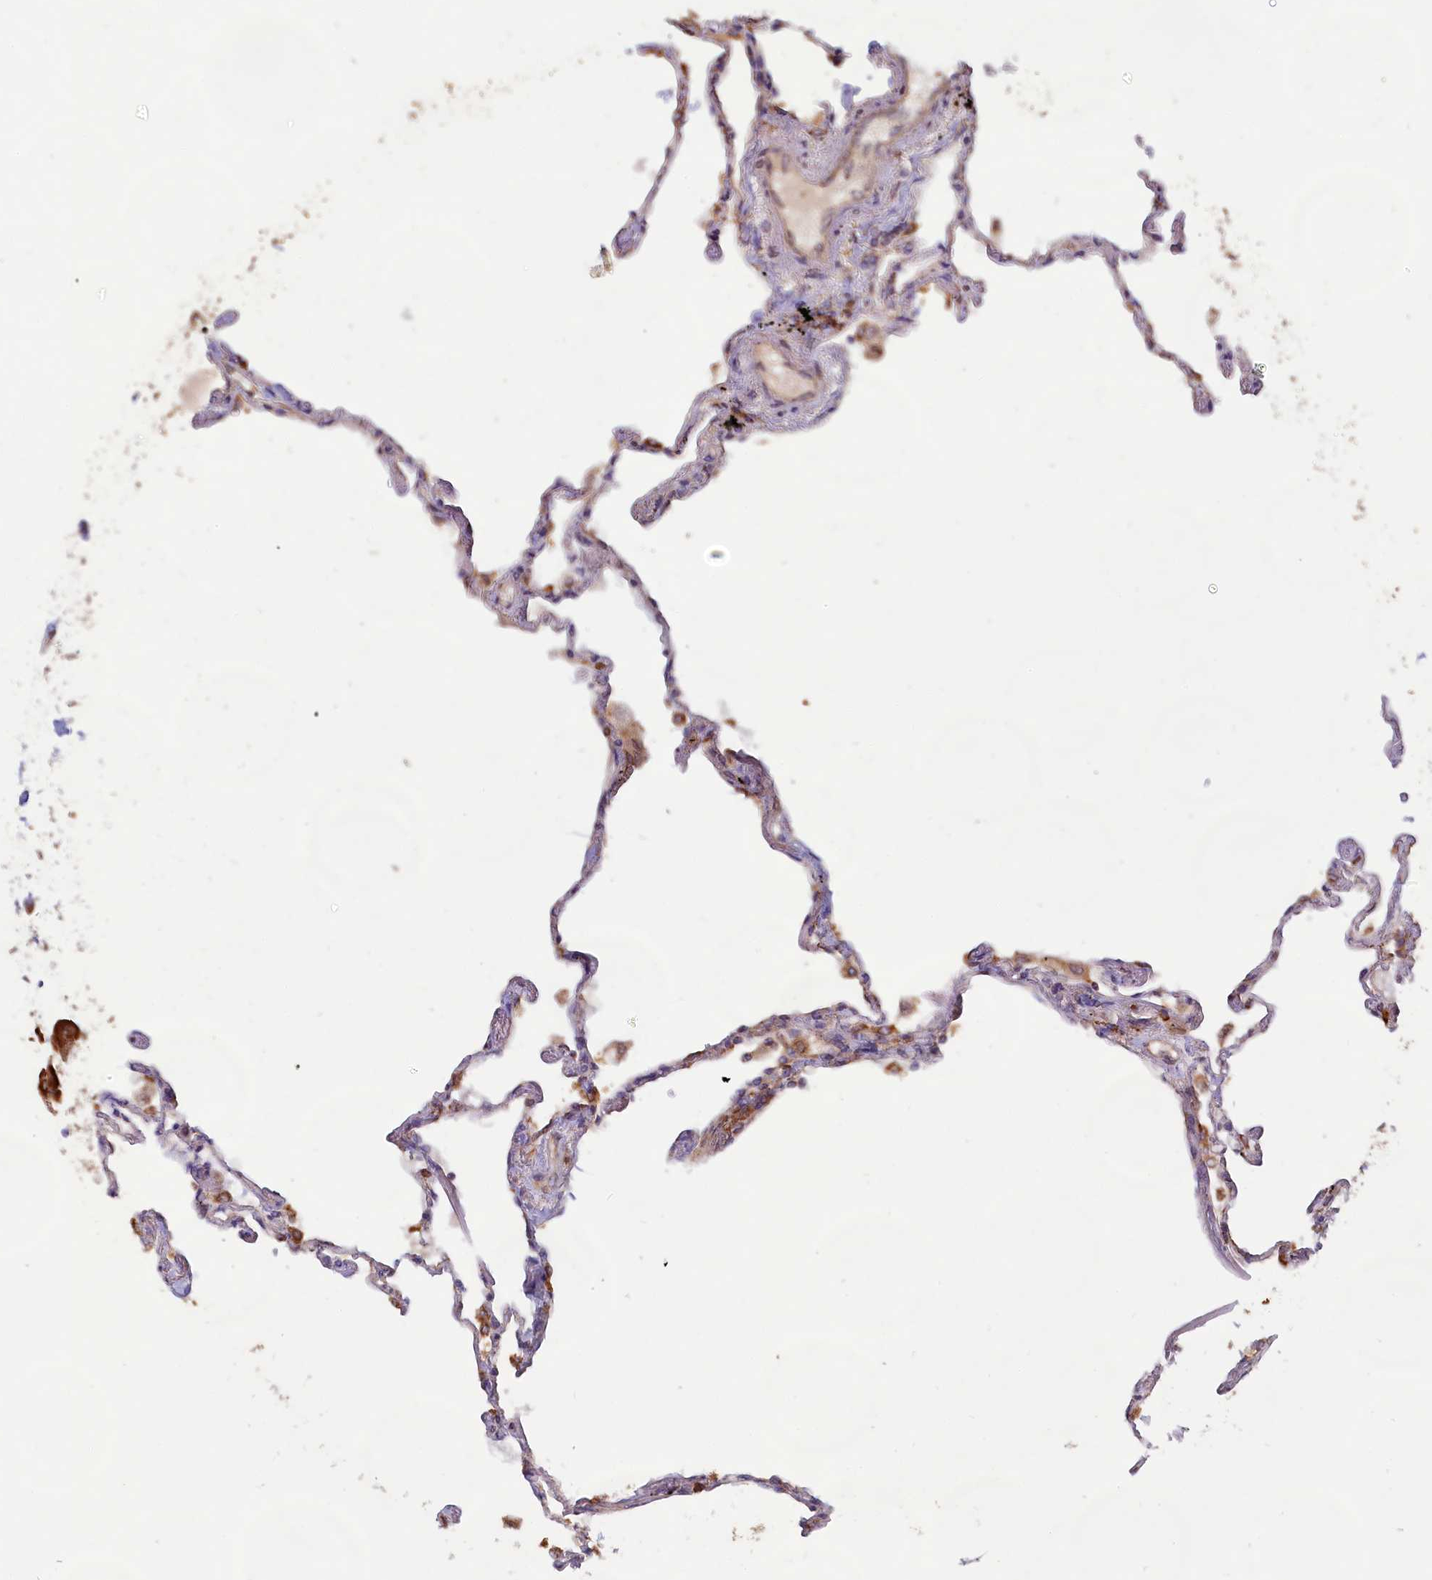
{"staining": {"intensity": "strong", "quantity": "25%-75%", "location": "cytoplasmic/membranous"}, "tissue": "lung", "cell_type": "Alveolar cells", "image_type": "normal", "snomed": [{"axis": "morphology", "description": "Normal tissue, NOS"}, {"axis": "topography", "description": "Lung"}], "caption": "This is a histology image of IHC staining of unremarkable lung, which shows strong expression in the cytoplasmic/membranous of alveolar cells.", "gene": "TBC1D19", "patient": {"sex": "female", "age": 67}}